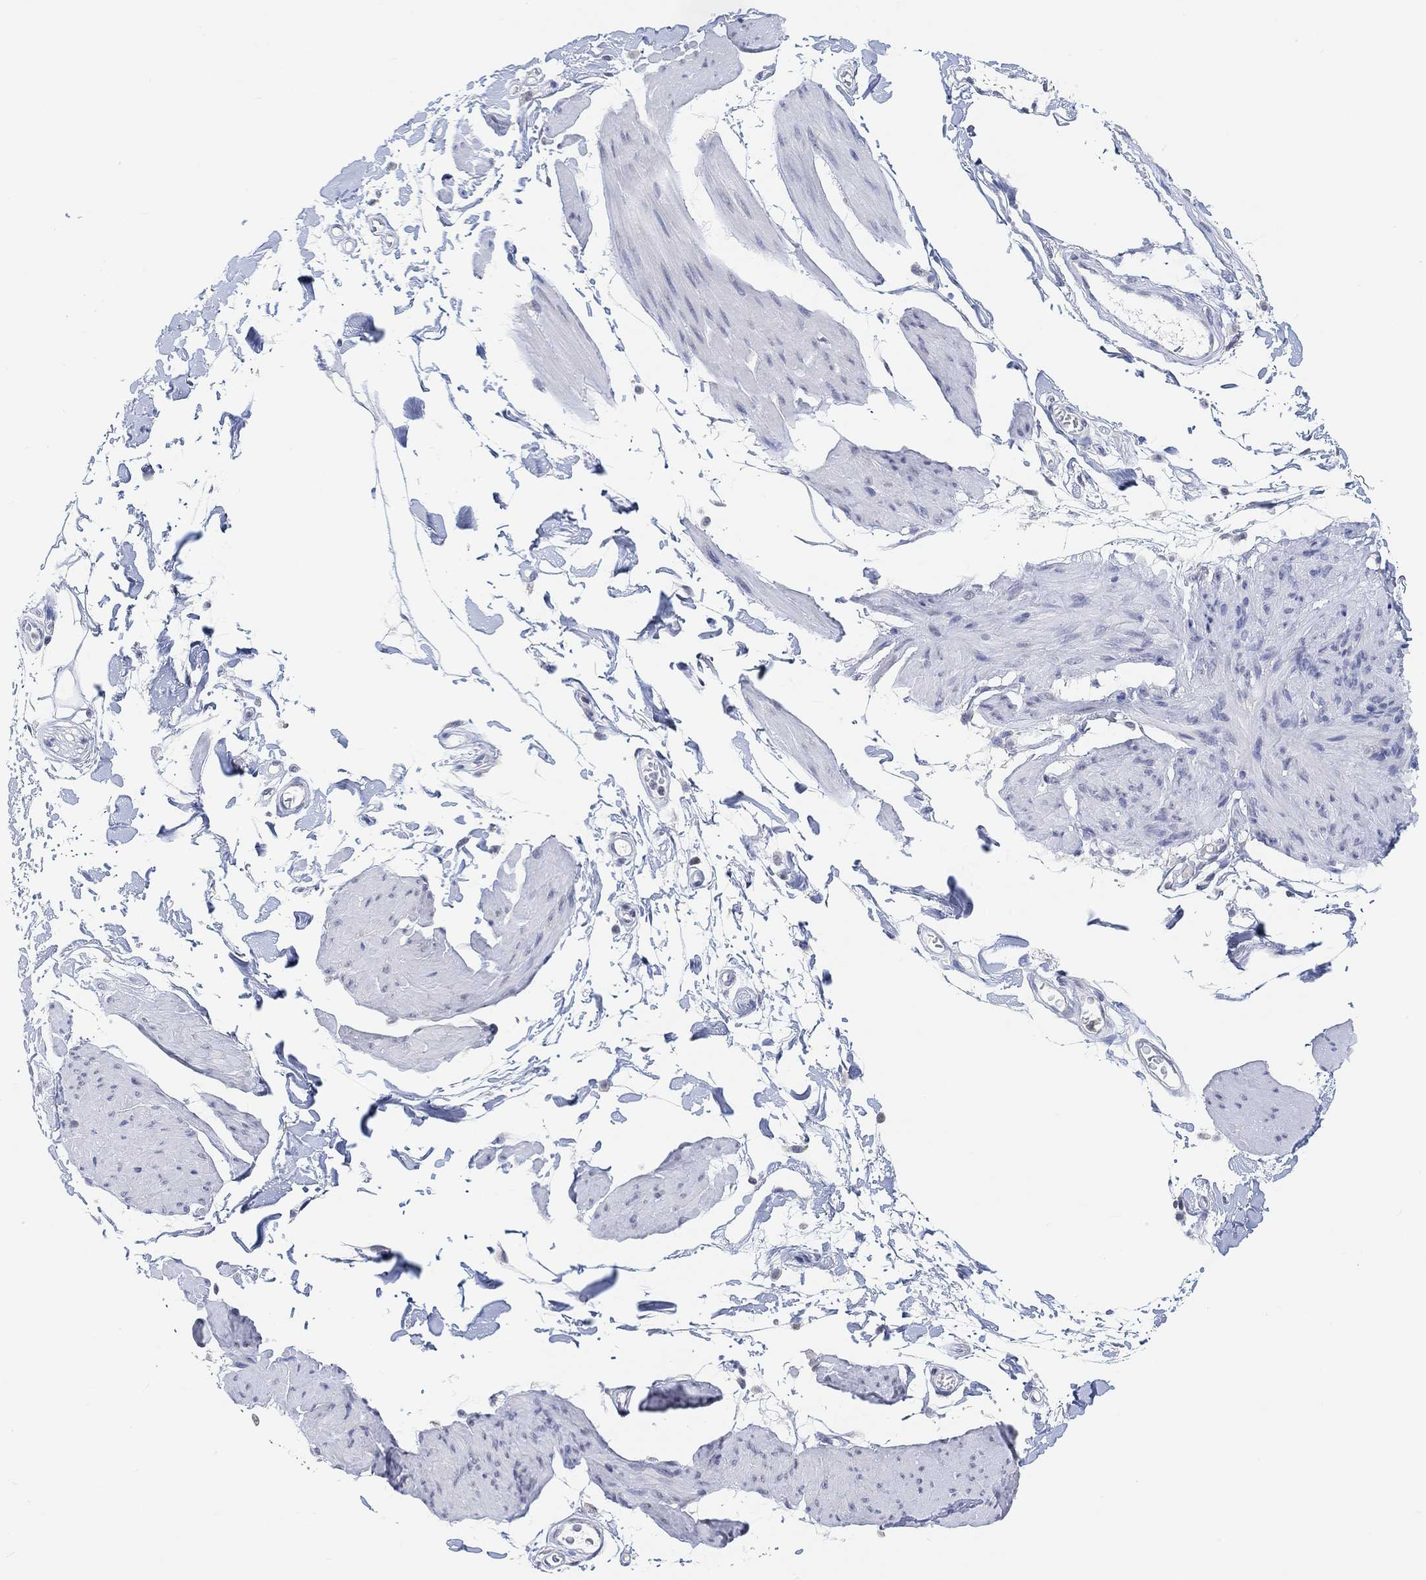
{"staining": {"intensity": "negative", "quantity": "none", "location": "none"}, "tissue": "smooth muscle", "cell_type": "Smooth muscle cells", "image_type": "normal", "snomed": [{"axis": "morphology", "description": "Normal tissue, NOS"}, {"axis": "topography", "description": "Adipose tissue"}, {"axis": "topography", "description": "Smooth muscle"}, {"axis": "topography", "description": "Peripheral nerve tissue"}], "caption": "This photomicrograph is of normal smooth muscle stained with immunohistochemistry to label a protein in brown with the nuclei are counter-stained blue. There is no staining in smooth muscle cells. (Immunohistochemistry, brightfield microscopy, high magnification).", "gene": "MUC1", "patient": {"sex": "male", "age": 83}}